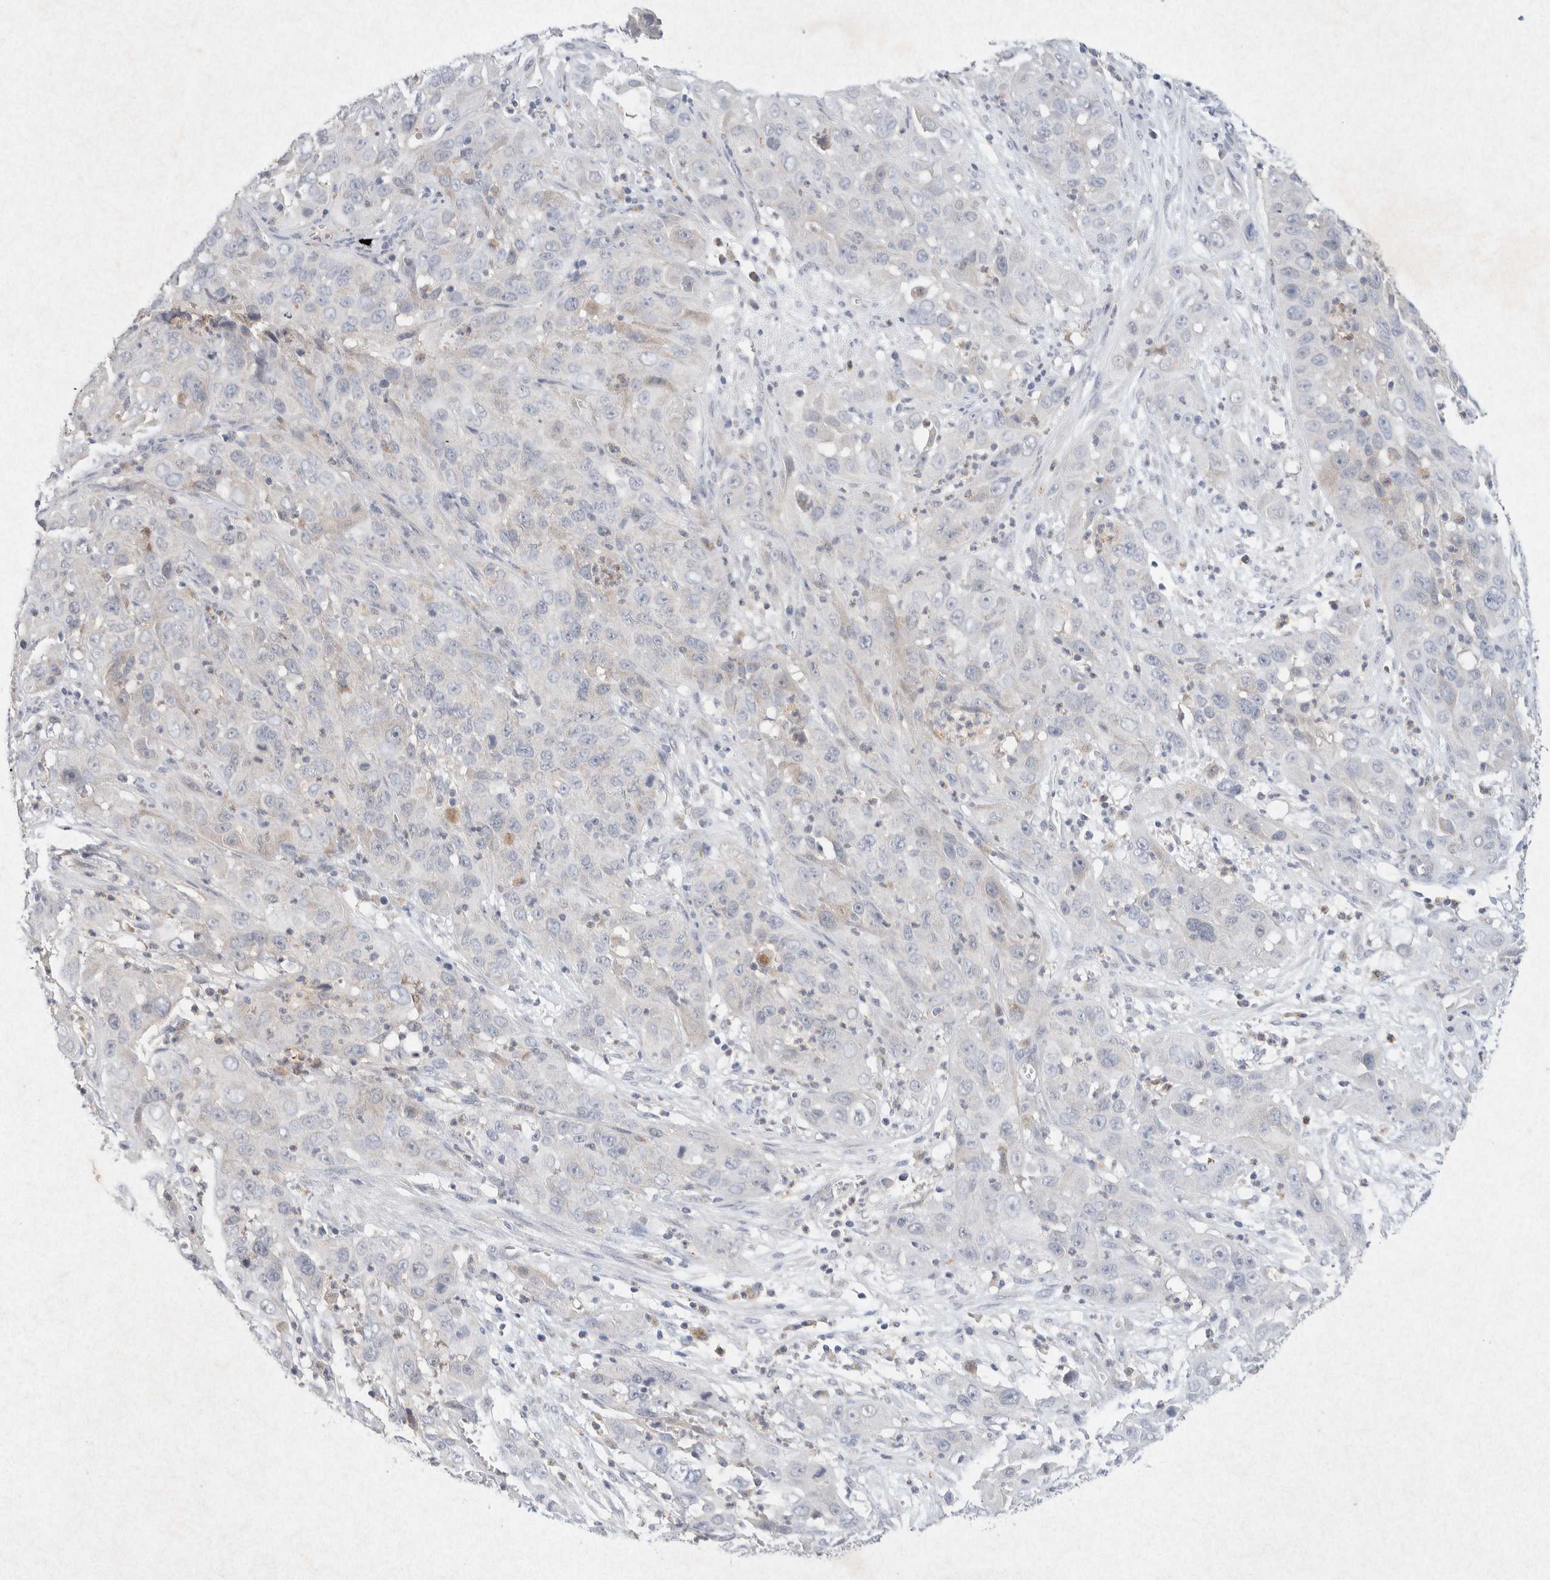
{"staining": {"intensity": "negative", "quantity": "none", "location": "none"}, "tissue": "cervical cancer", "cell_type": "Tumor cells", "image_type": "cancer", "snomed": [{"axis": "morphology", "description": "Squamous cell carcinoma, NOS"}, {"axis": "topography", "description": "Cervix"}], "caption": "Immunohistochemical staining of human cervical squamous cell carcinoma reveals no significant positivity in tumor cells.", "gene": "GNAI1", "patient": {"sex": "female", "age": 32}}